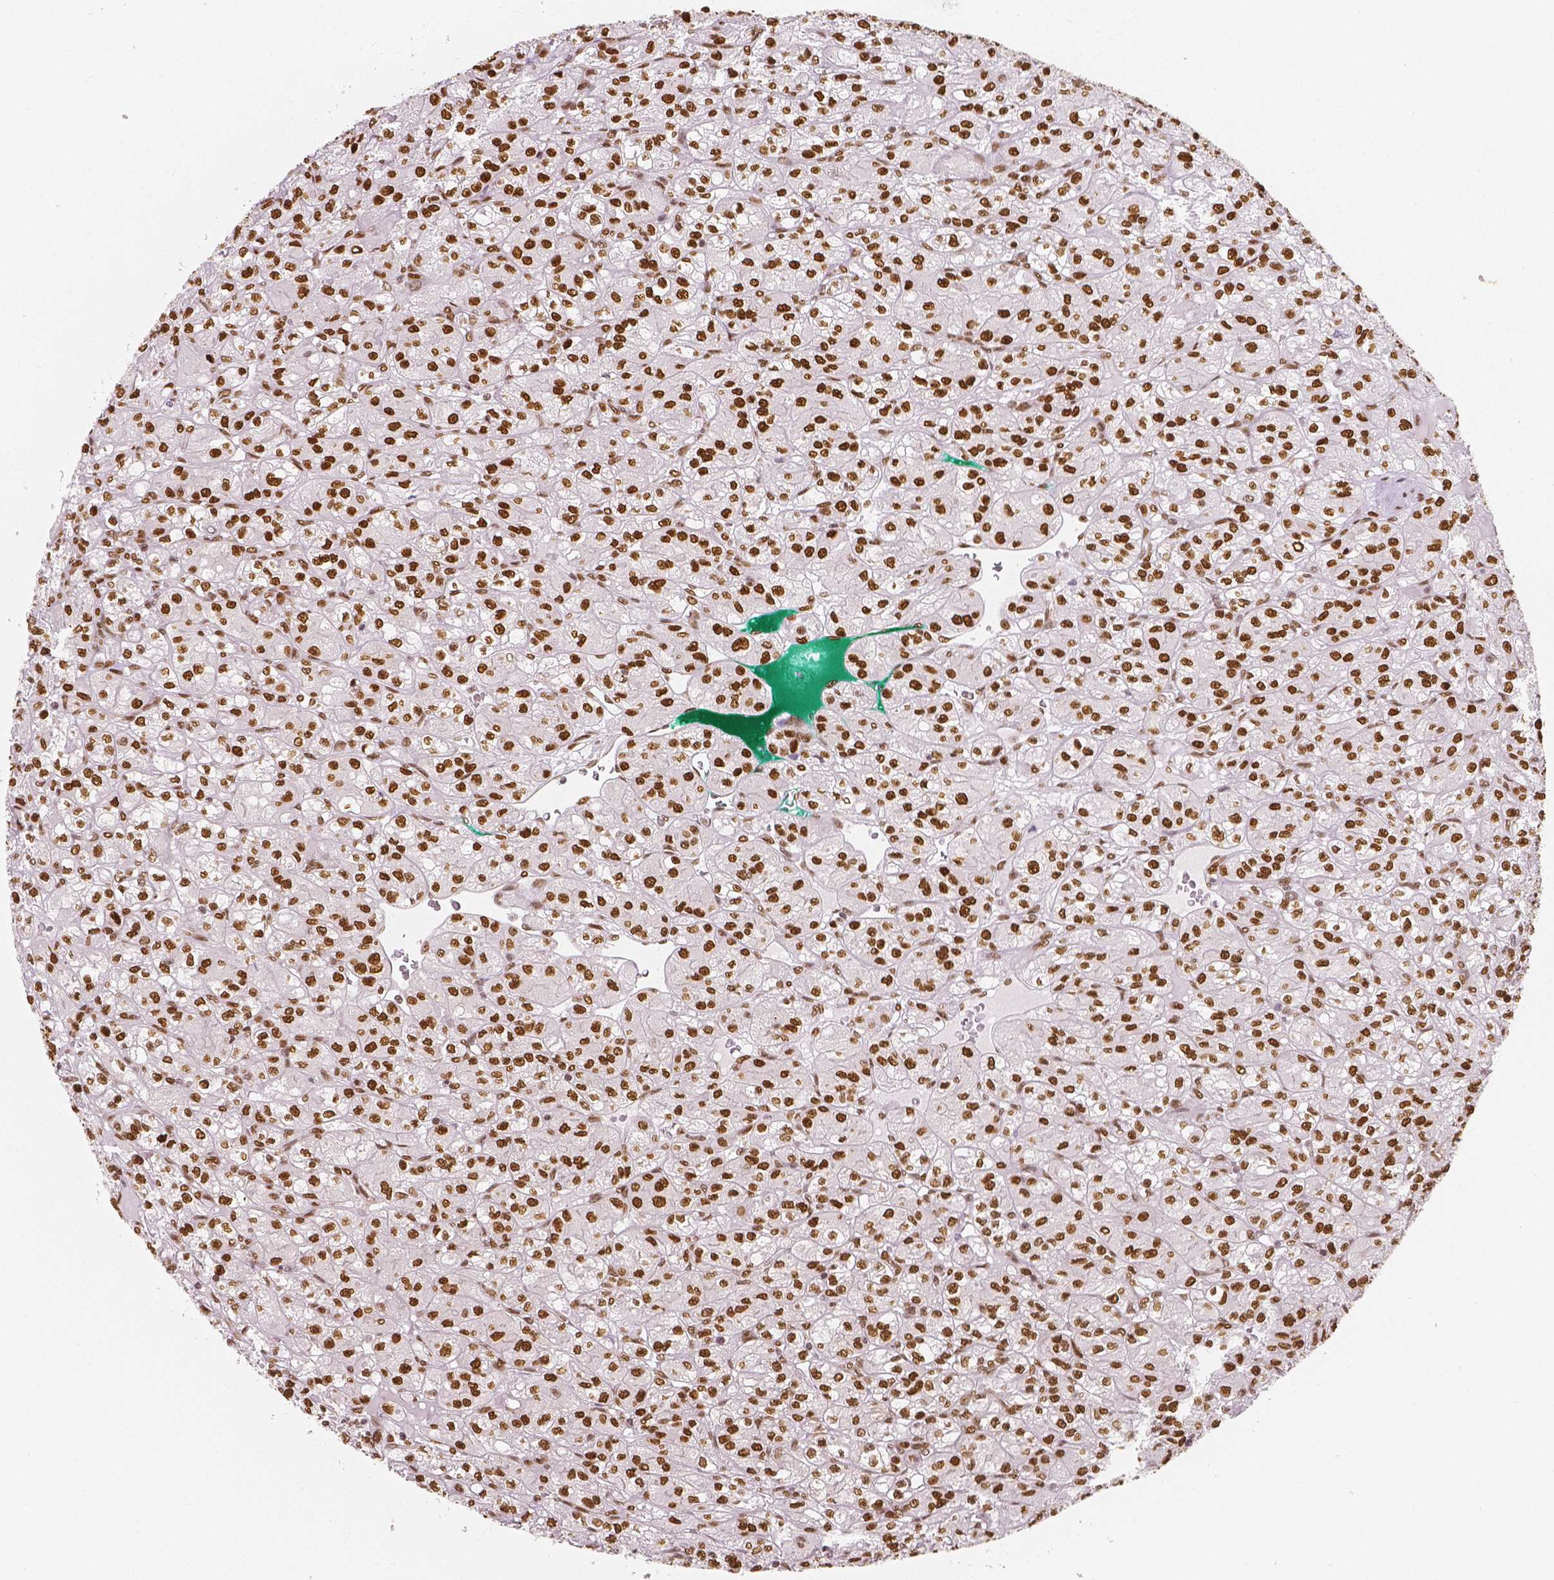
{"staining": {"intensity": "strong", "quantity": ">75%", "location": "nuclear"}, "tissue": "renal cancer", "cell_type": "Tumor cells", "image_type": "cancer", "snomed": [{"axis": "morphology", "description": "Adenocarcinoma, NOS"}, {"axis": "topography", "description": "Kidney"}], "caption": "Adenocarcinoma (renal) tissue reveals strong nuclear staining in about >75% of tumor cells", "gene": "NUCKS1", "patient": {"sex": "female", "age": 70}}